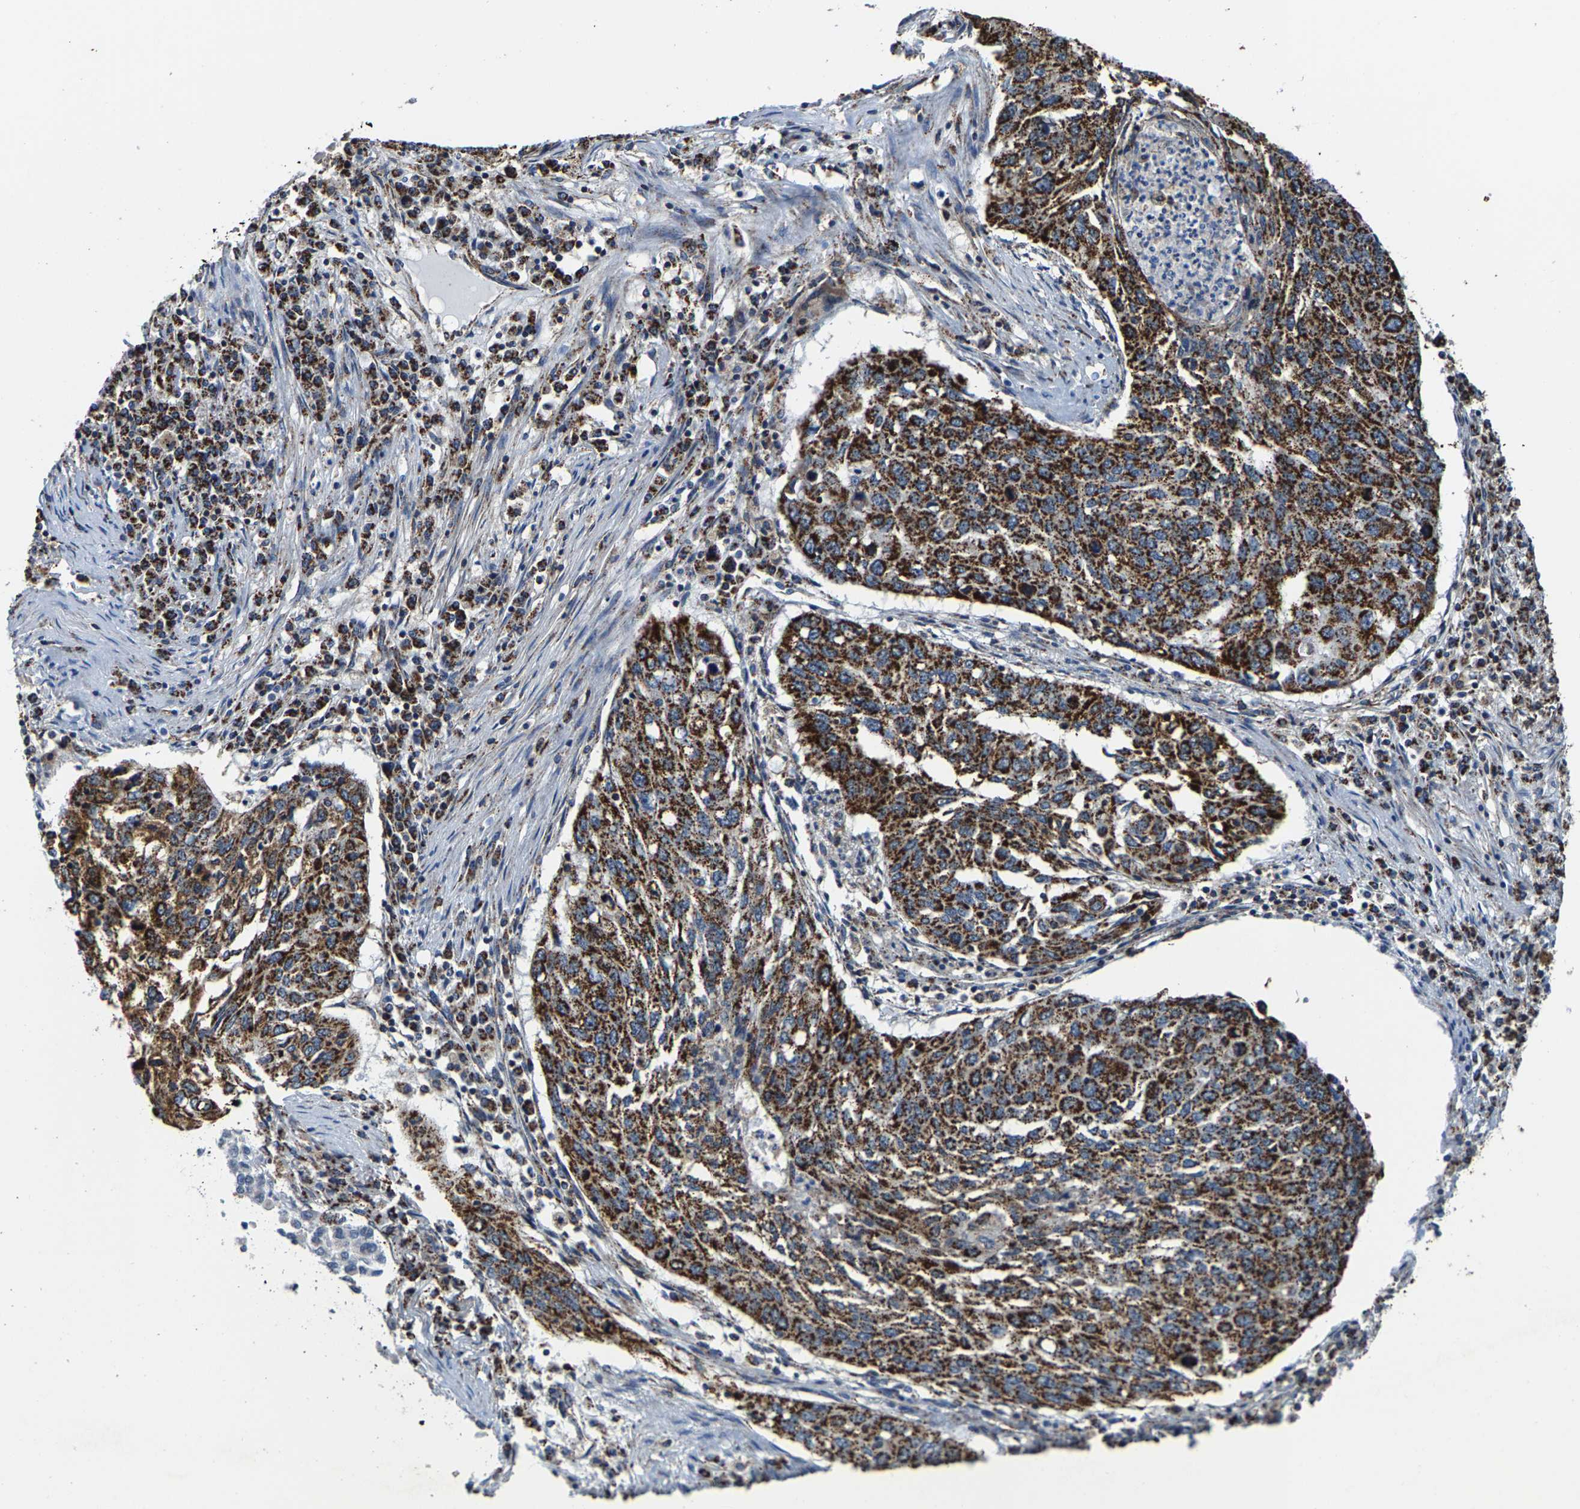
{"staining": {"intensity": "strong", "quantity": ">75%", "location": "cytoplasmic/membranous"}, "tissue": "lung cancer", "cell_type": "Tumor cells", "image_type": "cancer", "snomed": [{"axis": "morphology", "description": "Squamous cell carcinoma, NOS"}, {"axis": "topography", "description": "Lung"}], "caption": "This micrograph demonstrates IHC staining of human lung cancer, with high strong cytoplasmic/membranous positivity in approximately >75% of tumor cells.", "gene": "SHMT2", "patient": {"sex": "female", "age": 63}}